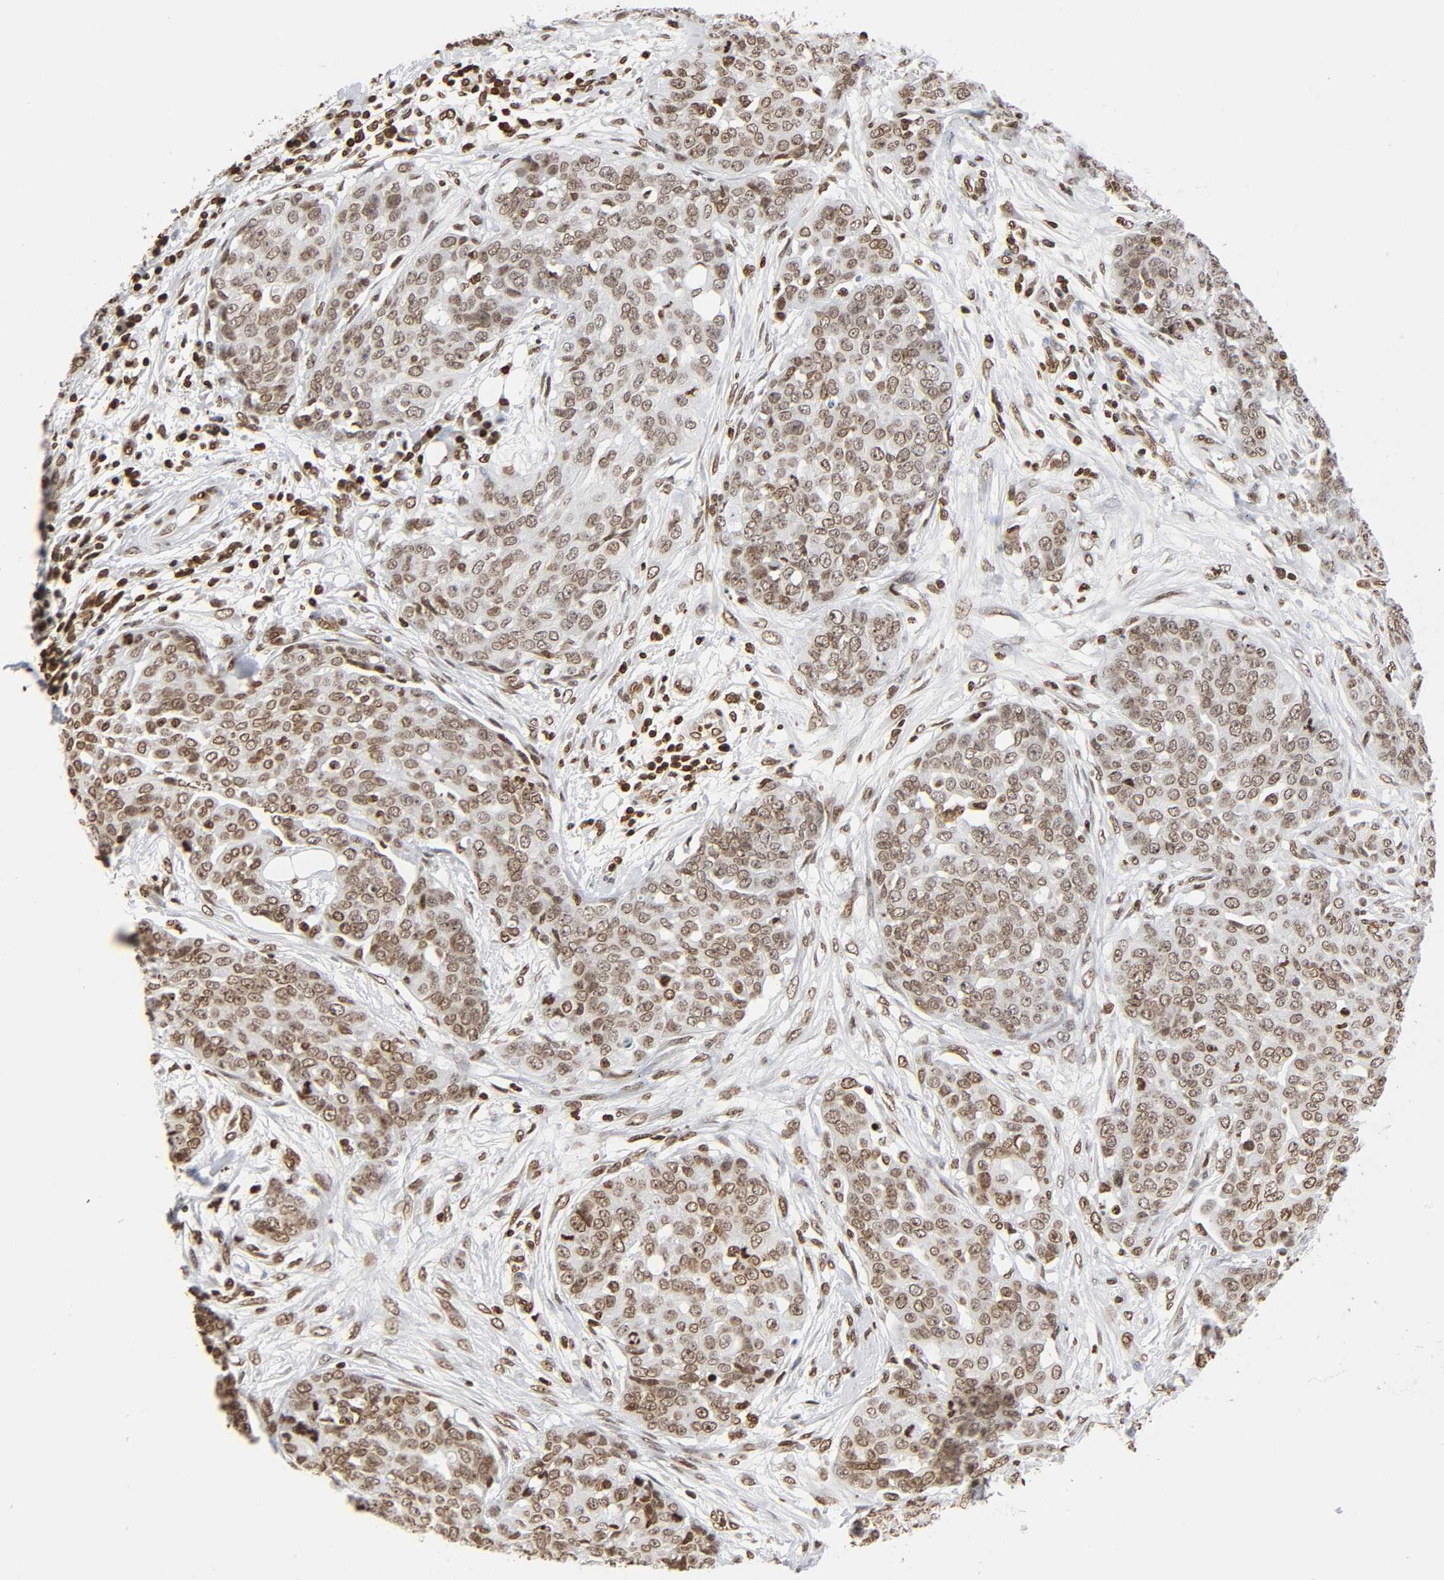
{"staining": {"intensity": "moderate", "quantity": ">75%", "location": "nuclear"}, "tissue": "ovarian cancer", "cell_type": "Tumor cells", "image_type": "cancer", "snomed": [{"axis": "morphology", "description": "Cystadenocarcinoma, serous, NOS"}, {"axis": "topography", "description": "Soft tissue"}, {"axis": "topography", "description": "Ovary"}], "caption": "DAB immunohistochemical staining of human ovarian cancer reveals moderate nuclear protein expression in approximately >75% of tumor cells.", "gene": "HOXA6", "patient": {"sex": "female", "age": 57}}